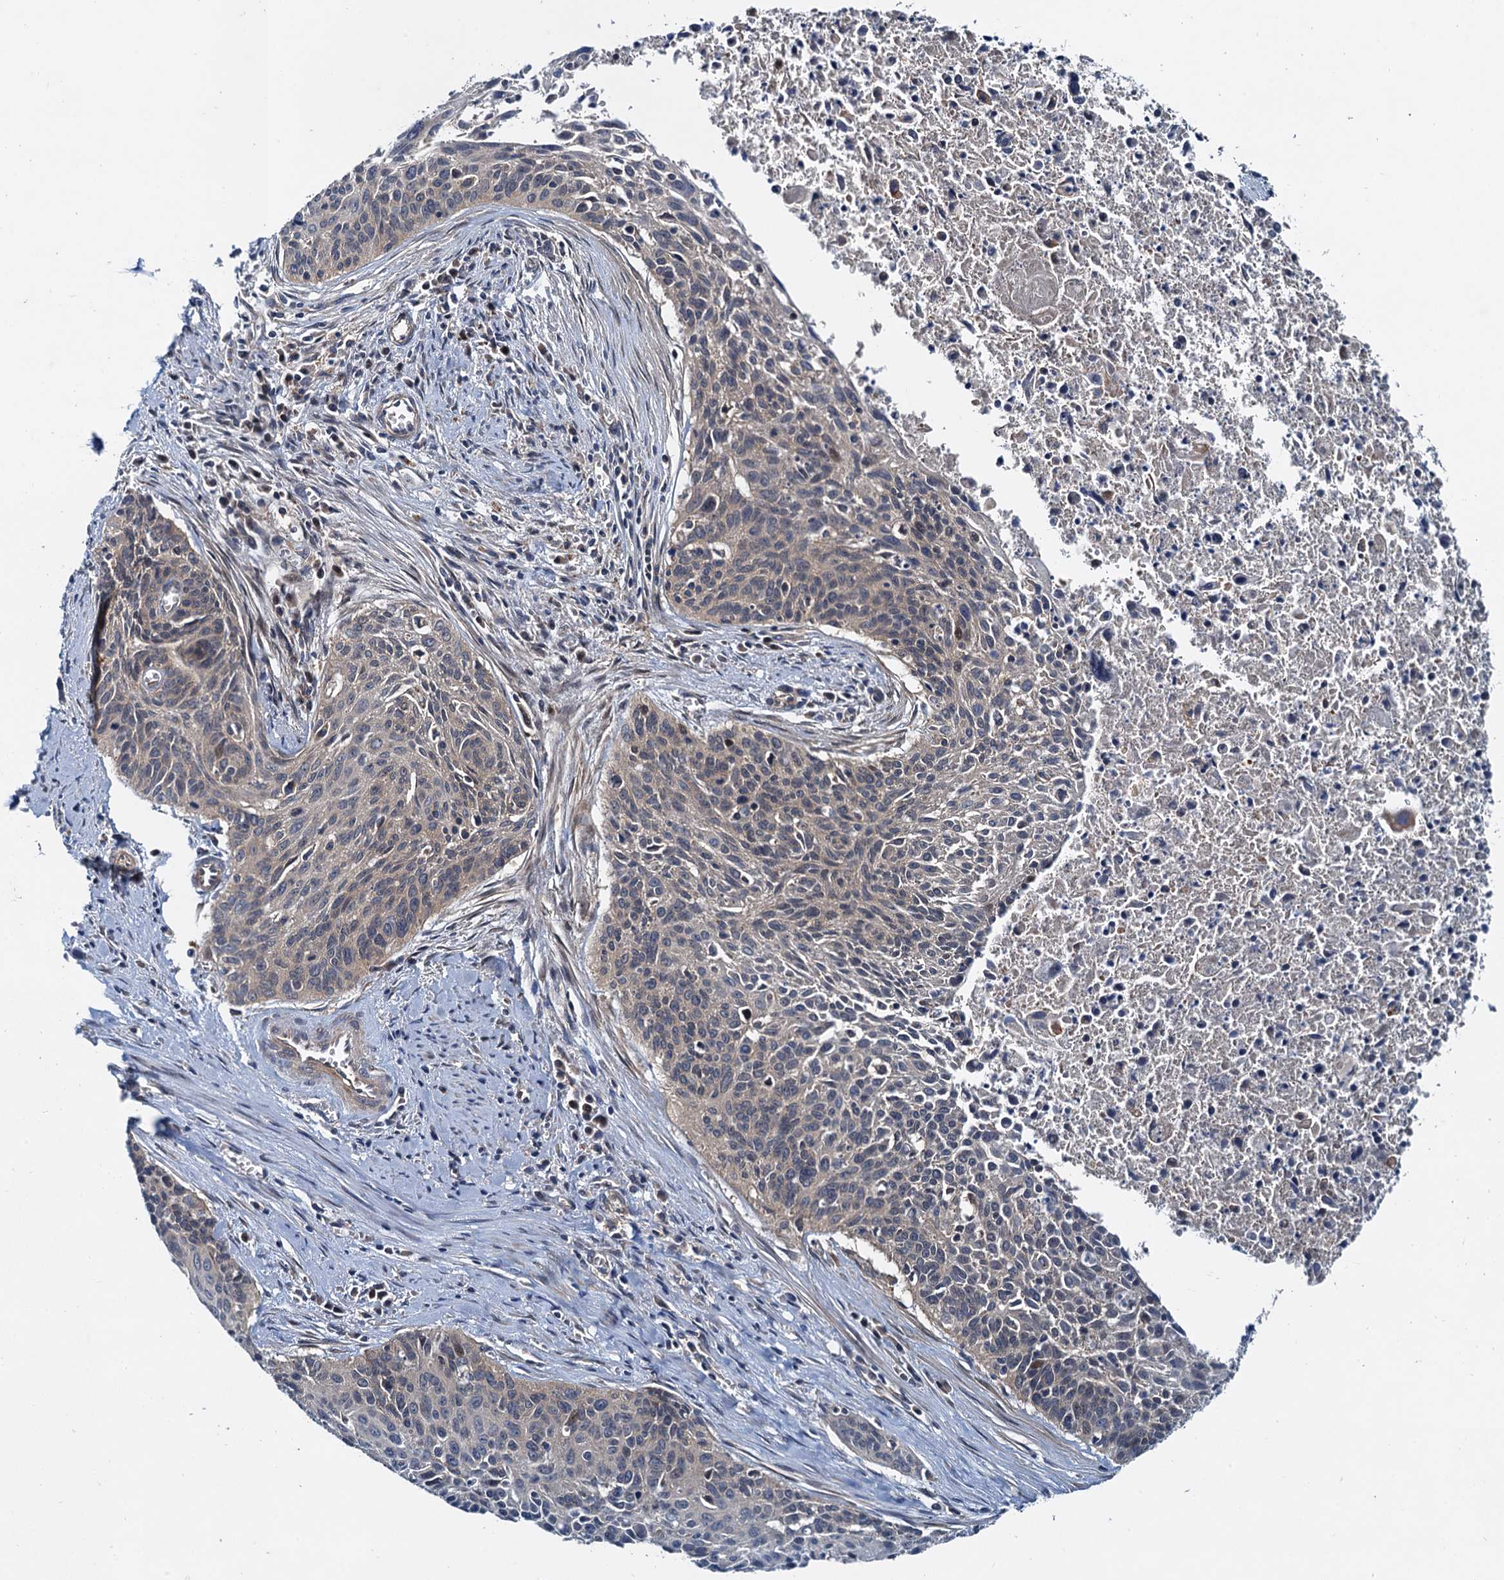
{"staining": {"intensity": "weak", "quantity": "25%-75%", "location": "cytoplasmic/membranous"}, "tissue": "cervical cancer", "cell_type": "Tumor cells", "image_type": "cancer", "snomed": [{"axis": "morphology", "description": "Squamous cell carcinoma, NOS"}, {"axis": "topography", "description": "Cervix"}], "caption": "Immunohistochemistry (IHC) of cervical squamous cell carcinoma demonstrates low levels of weak cytoplasmic/membranous staining in about 25%-75% of tumor cells.", "gene": "EFL1", "patient": {"sex": "female", "age": 55}}